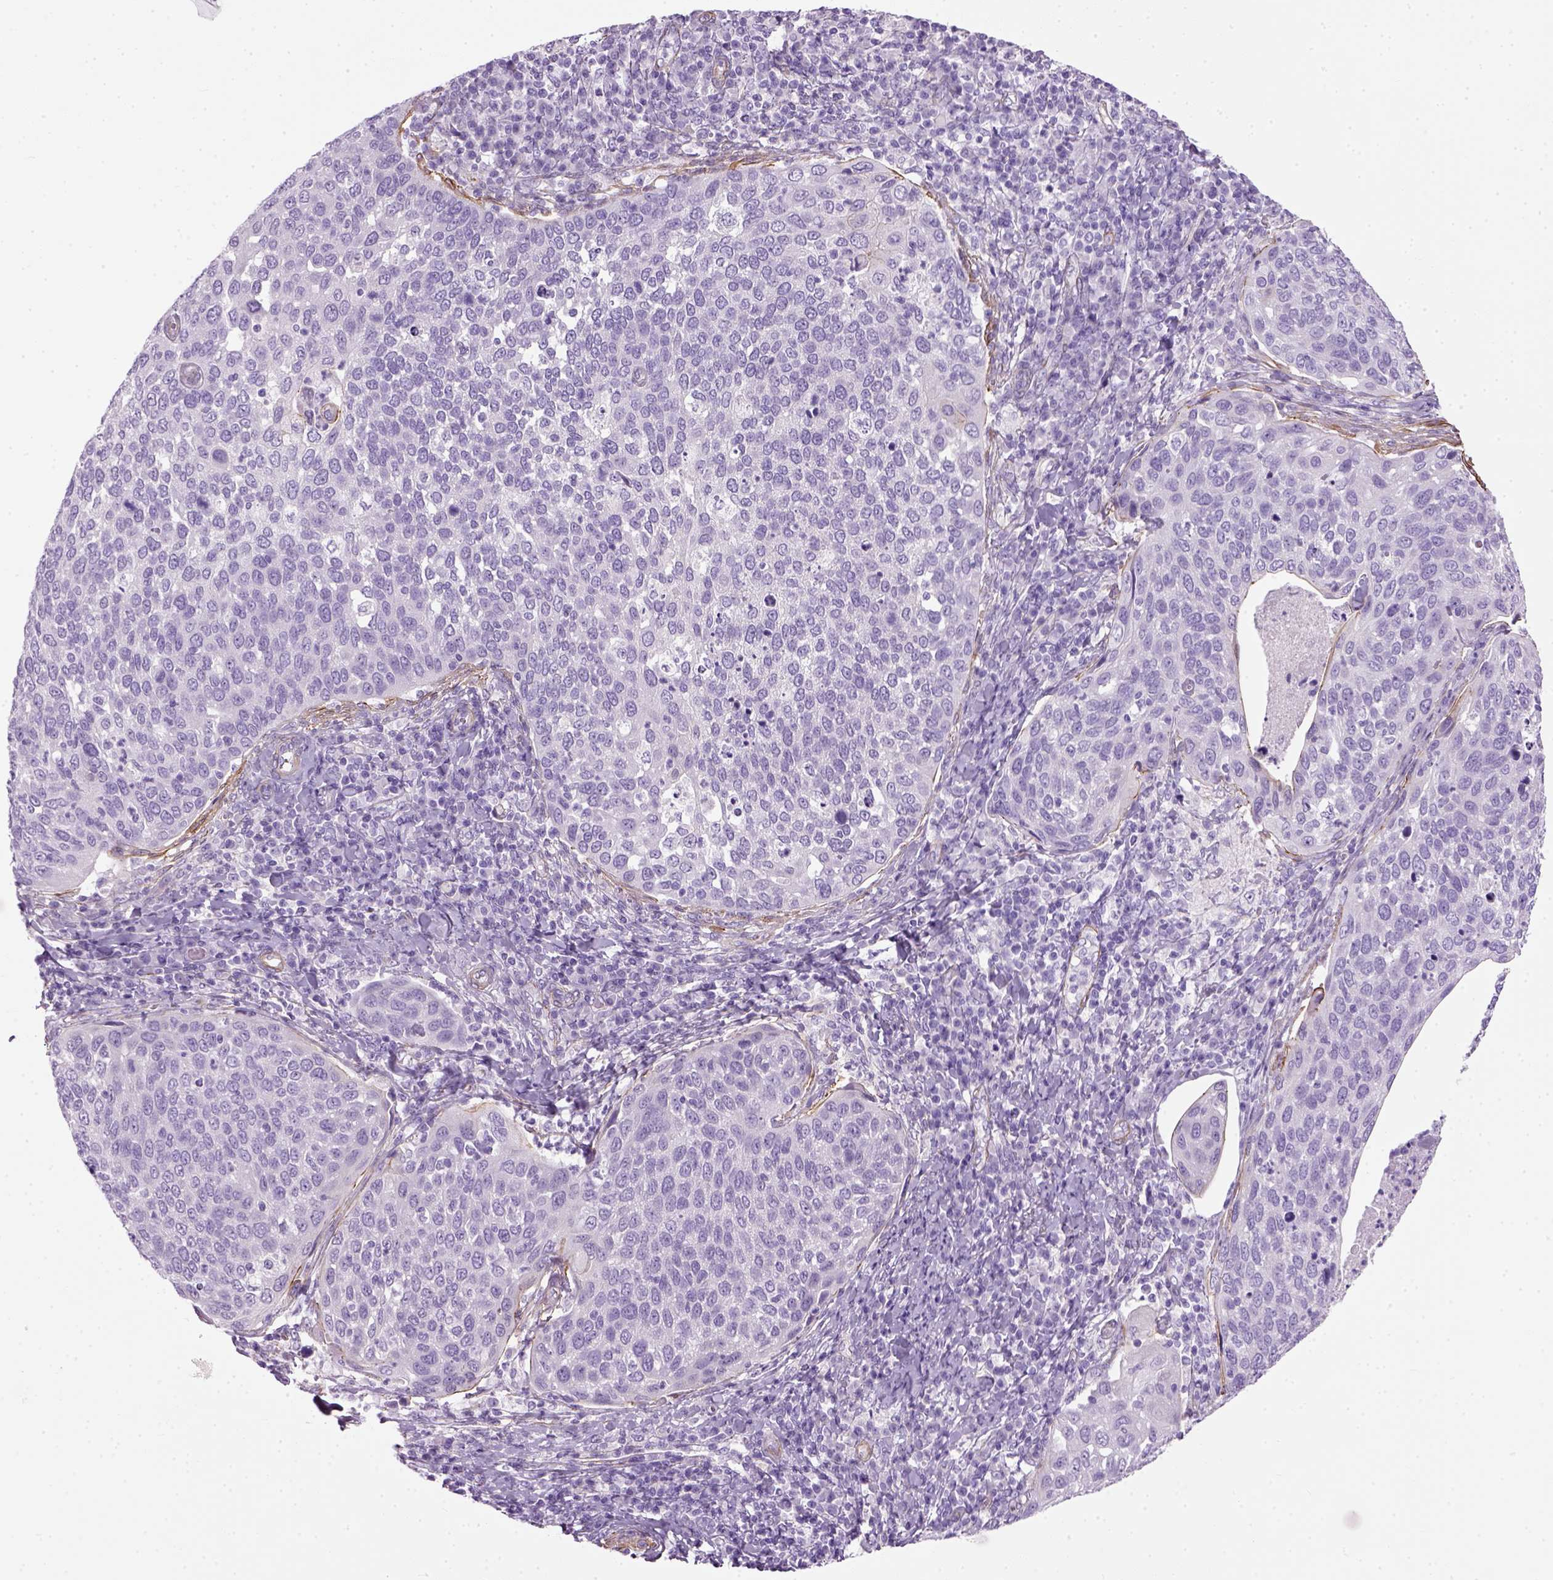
{"staining": {"intensity": "negative", "quantity": "none", "location": "none"}, "tissue": "cervical cancer", "cell_type": "Tumor cells", "image_type": "cancer", "snomed": [{"axis": "morphology", "description": "Squamous cell carcinoma, NOS"}, {"axis": "topography", "description": "Cervix"}], "caption": "This is a image of immunohistochemistry (IHC) staining of cervical squamous cell carcinoma, which shows no expression in tumor cells.", "gene": "FAM161A", "patient": {"sex": "female", "age": 54}}